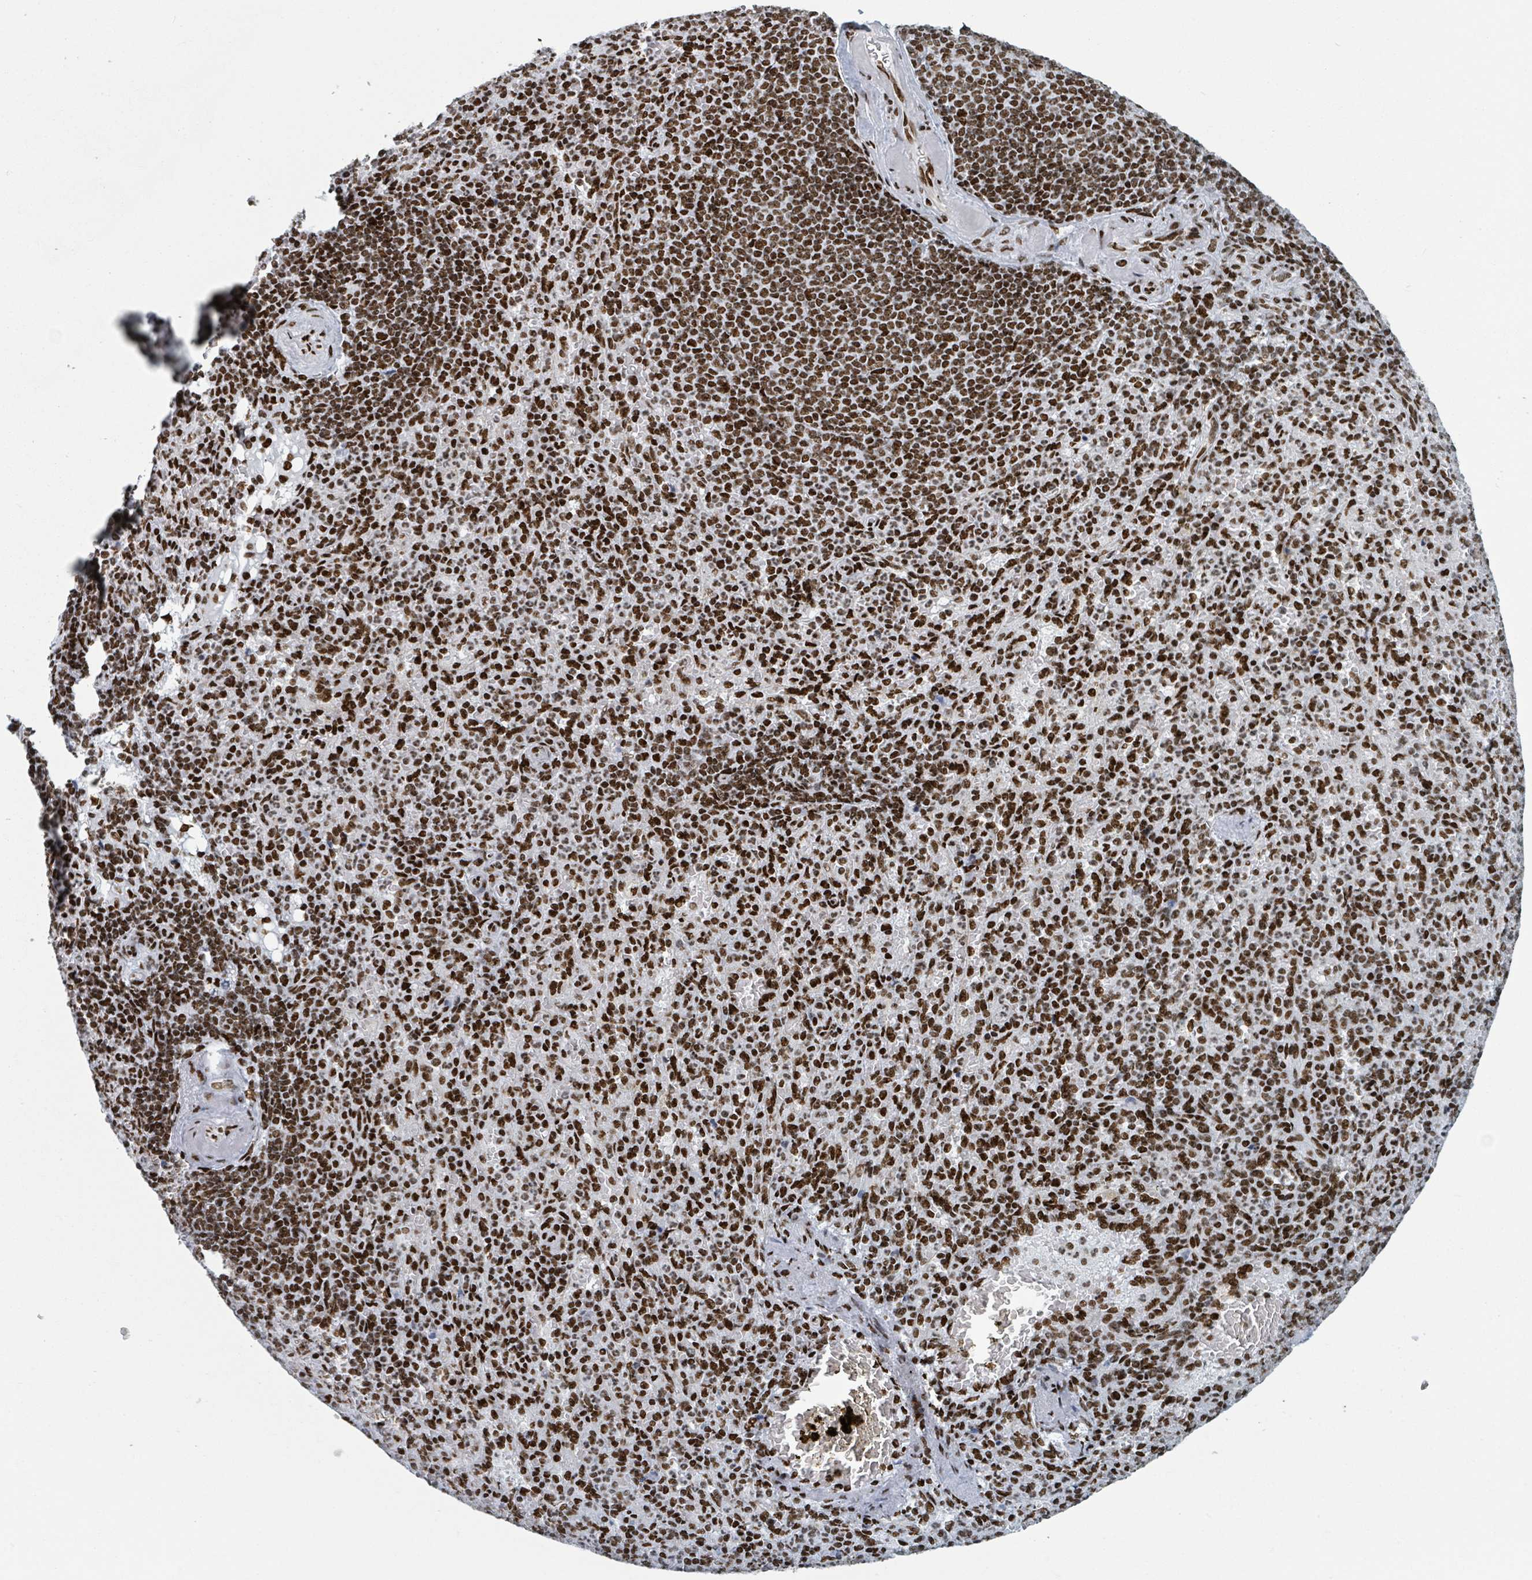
{"staining": {"intensity": "strong", "quantity": ">75%", "location": "nuclear"}, "tissue": "spleen", "cell_type": "Cells in red pulp", "image_type": "normal", "snomed": [{"axis": "morphology", "description": "Normal tissue, NOS"}, {"axis": "topography", "description": "Spleen"}], "caption": "Protein staining demonstrates strong nuclear expression in about >75% of cells in red pulp in benign spleen.", "gene": "DHX16", "patient": {"sex": "female", "age": 74}}